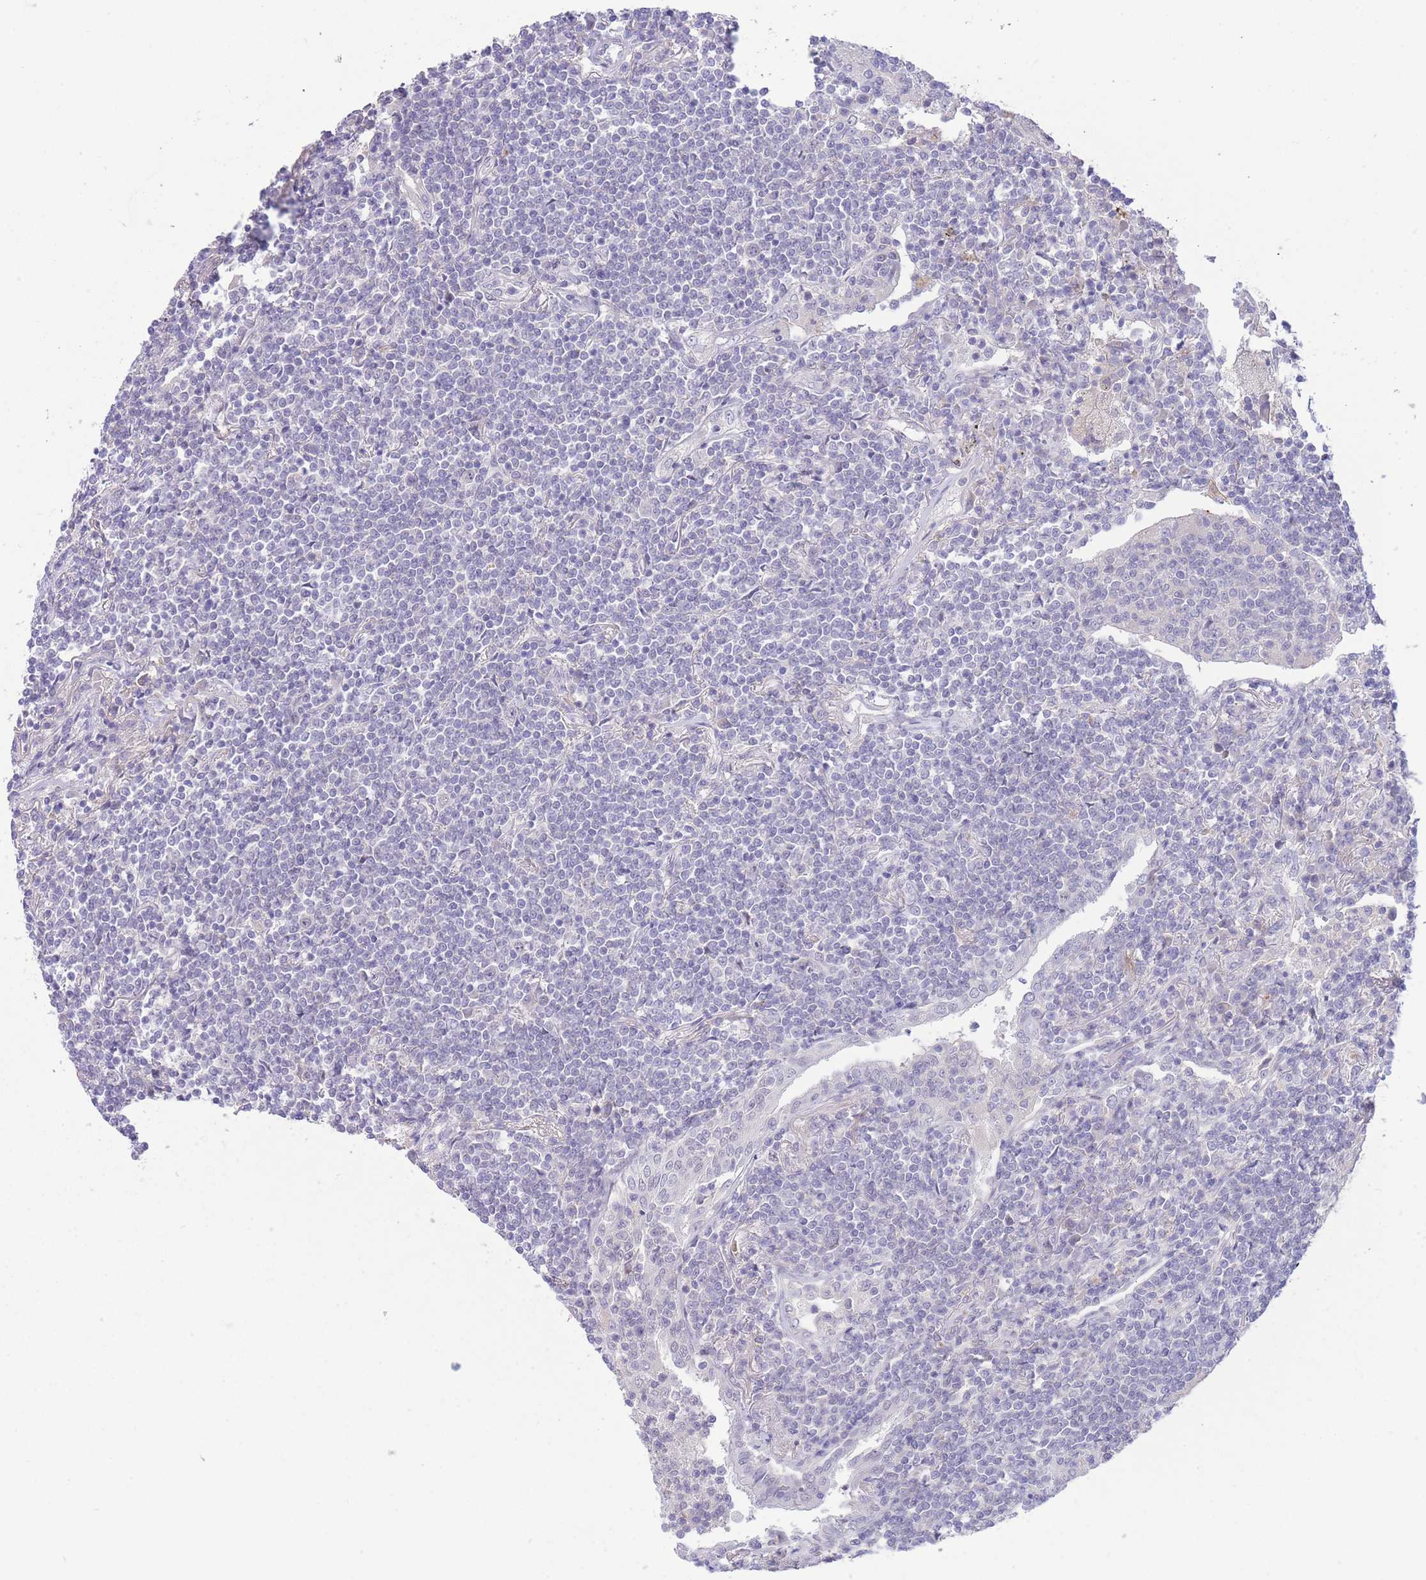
{"staining": {"intensity": "negative", "quantity": "none", "location": "none"}, "tissue": "lymphoma", "cell_type": "Tumor cells", "image_type": "cancer", "snomed": [{"axis": "morphology", "description": "Malignant lymphoma, non-Hodgkin's type, Low grade"}, {"axis": "topography", "description": "Lung"}], "caption": "Malignant lymphoma, non-Hodgkin's type (low-grade) was stained to show a protein in brown. There is no significant positivity in tumor cells.", "gene": "FBXO46", "patient": {"sex": "female", "age": 71}}